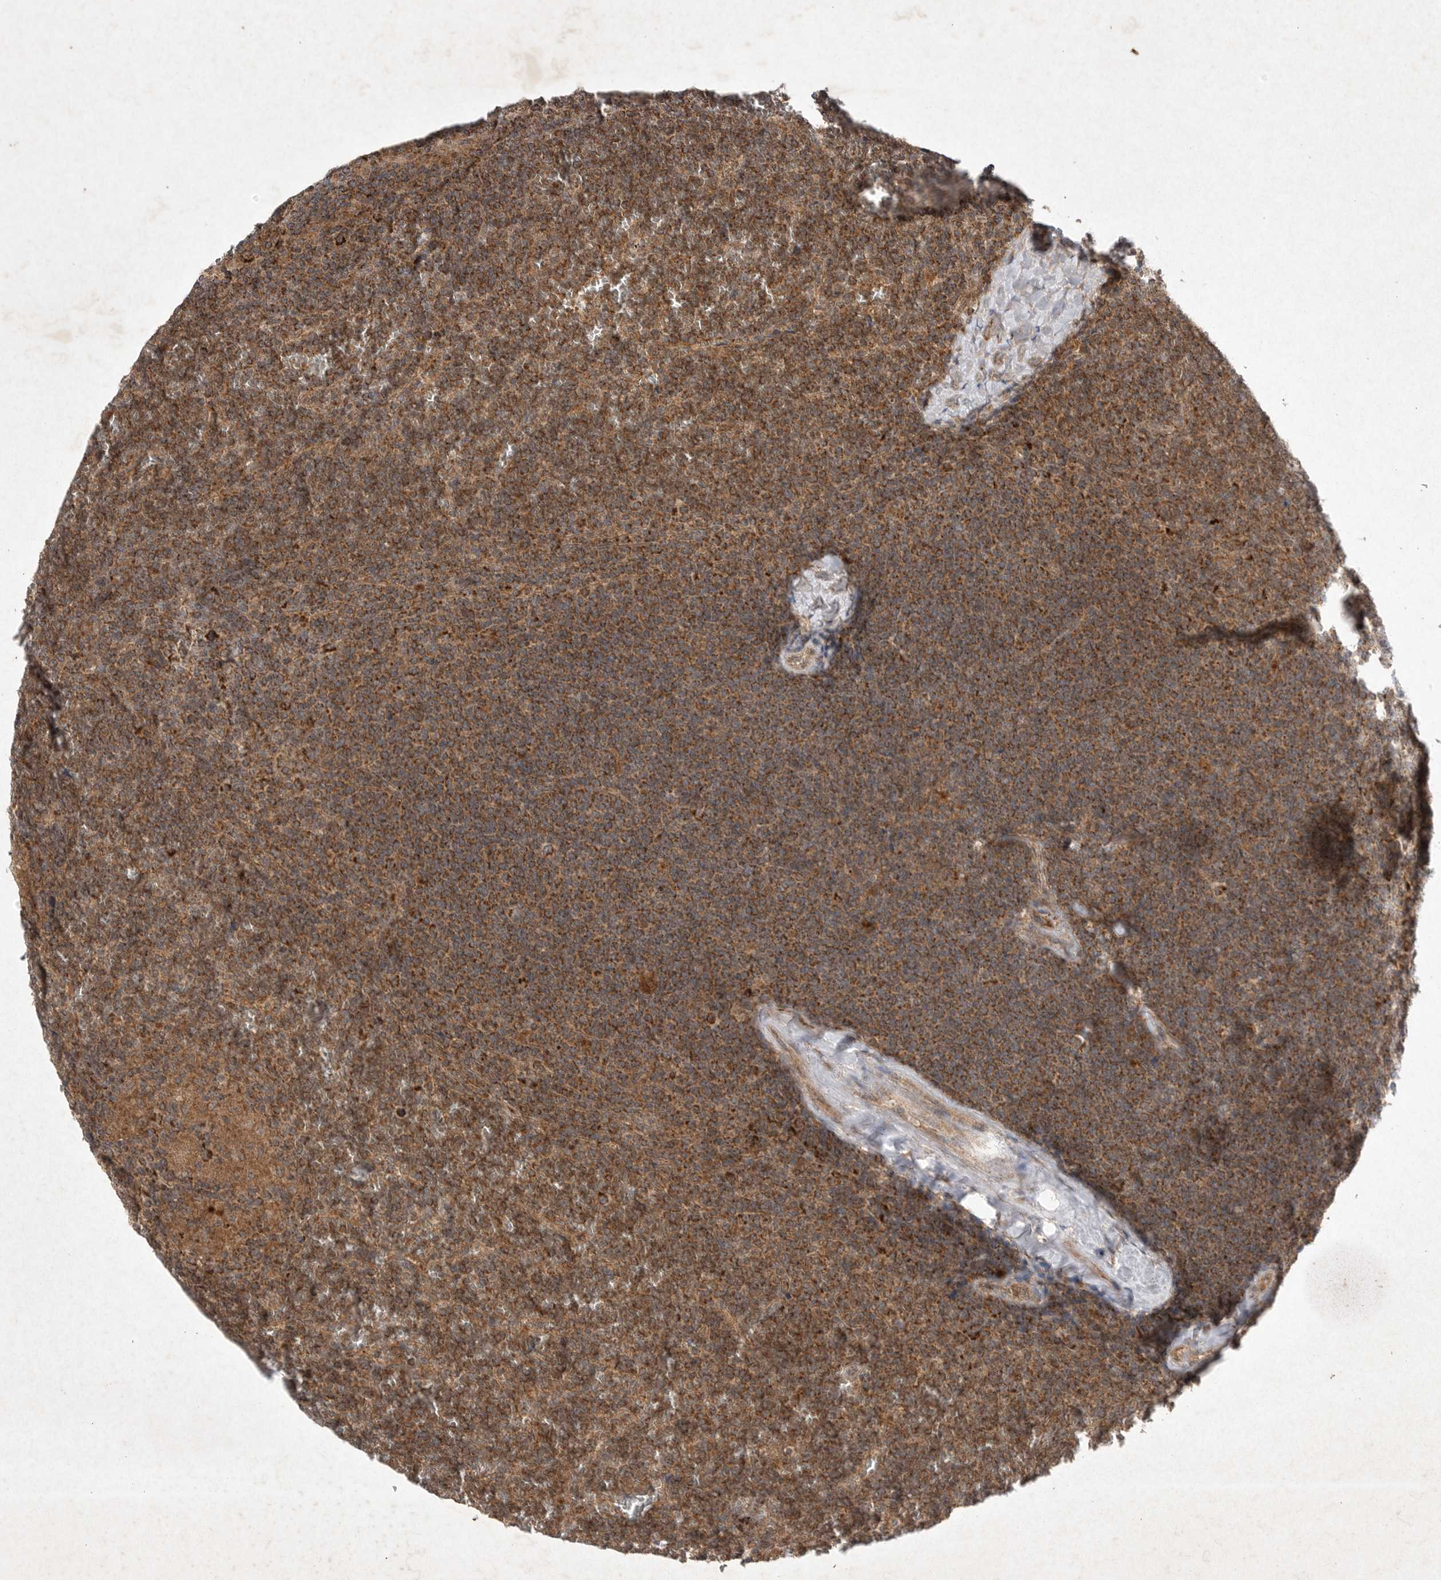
{"staining": {"intensity": "strong", "quantity": ">75%", "location": "cytoplasmic/membranous"}, "tissue": "lymphoma", "cell_type": "Tumor cells", "image_type": "cancer", "snomed": [{"axis": "morphology", "description": "Malignant lymphoma, non-Hodgkin's type, Low grade"}, {"axis": "topography", "description": "Spleen"}], "caption": "Malignant lymphoma, non-Hodgkin's type (low-grade) stained for a protein (brown) displays strong cytoplasmic/membranous positive expression in approximately >75% of tumor cells.", "gene": "DDR1", "patient": {"sex": "female", "age": 19}}